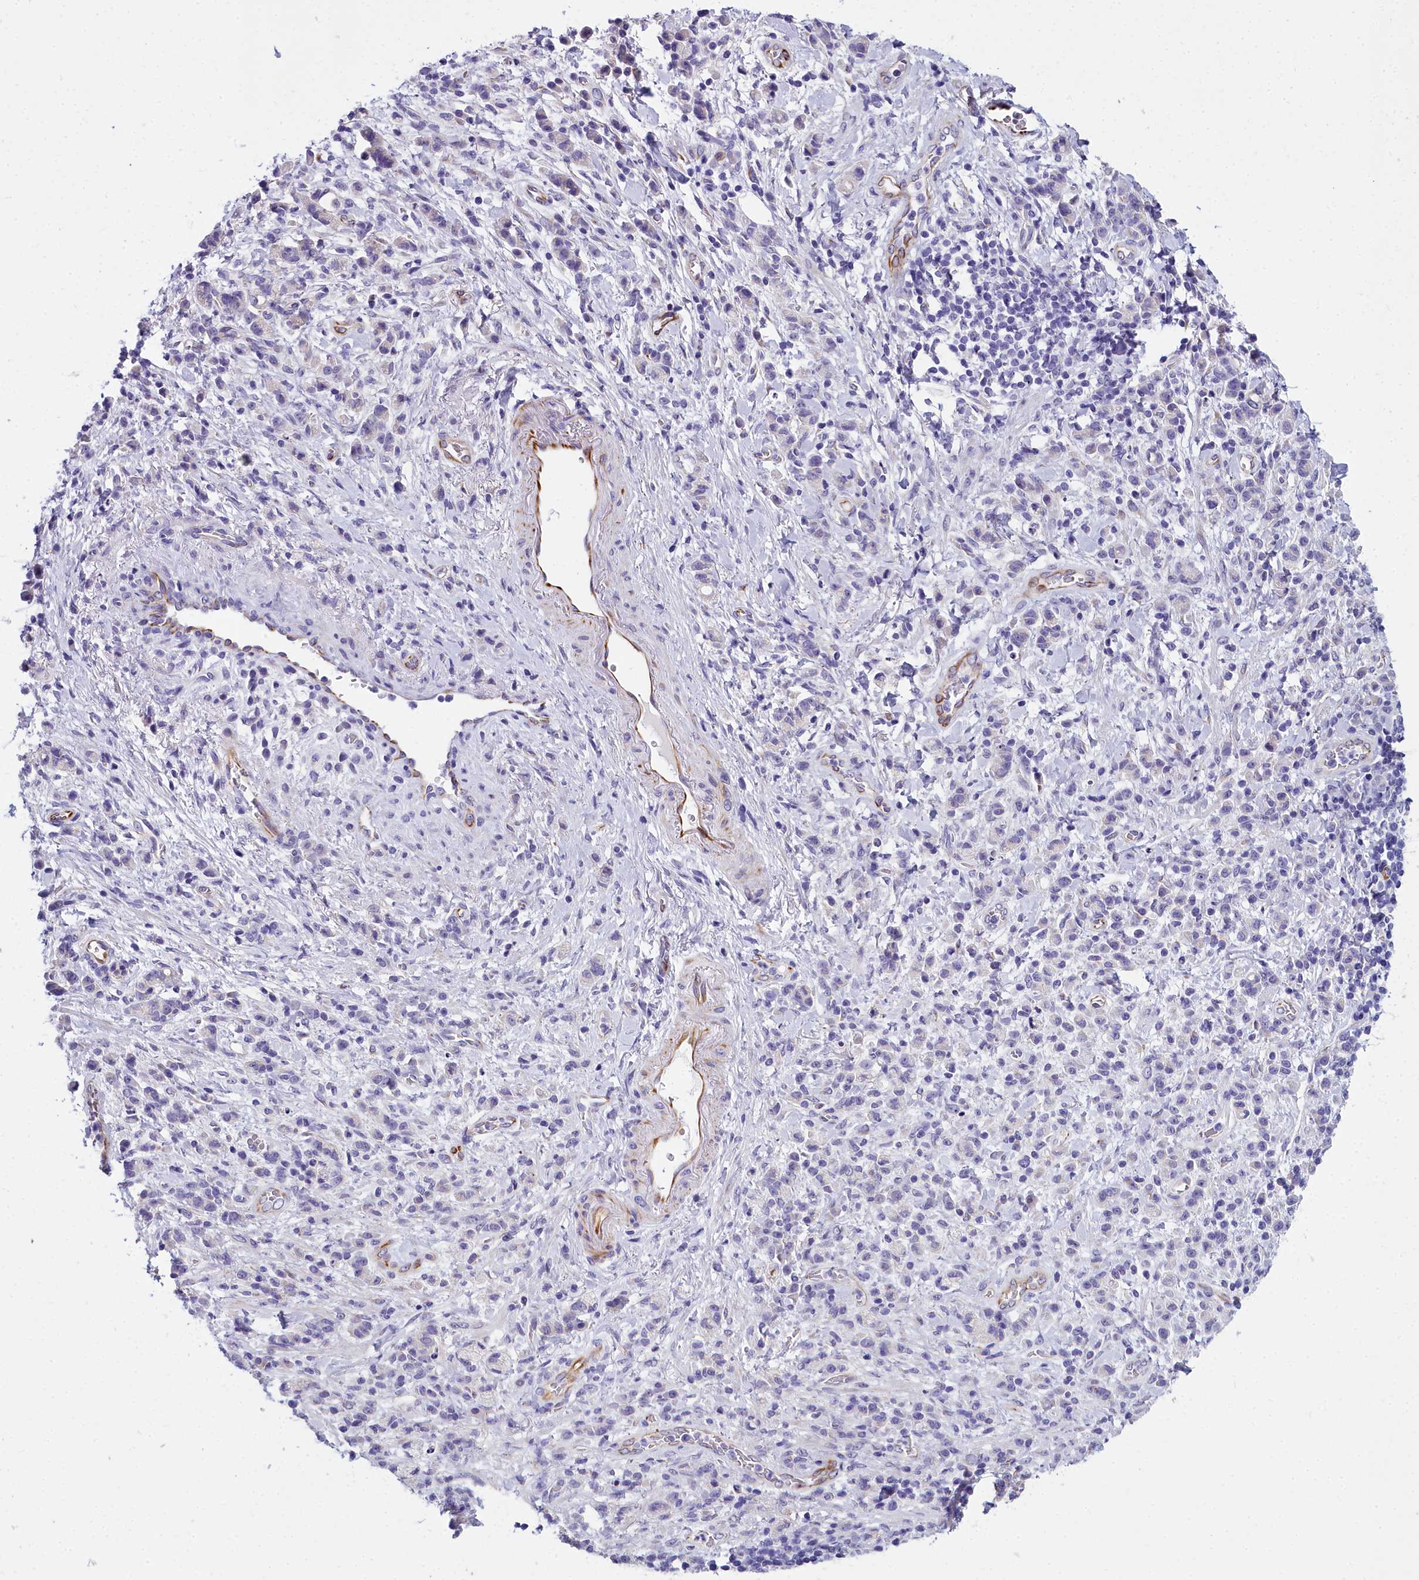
{"staining": {"intensity": "negative", "quantity": "none", "location": "none"}, "tissue": "stomach cancer", "cell_type": "Tumor cells", "image_type": "cancer", "snomed": [{"axis": "morphology", "description": "Adenocarcinoma, NOS"}, {"axis": "topography", "description": "Stomach"}], "caption": "Immunohistochemistry micrograph of human stomach cancer (adenocarcinoma) stained for a protein (brown), which reveals no positivity in tumor cells.", "gene": "TIMM22", "patient": {"sex": "male", "age": 77}}